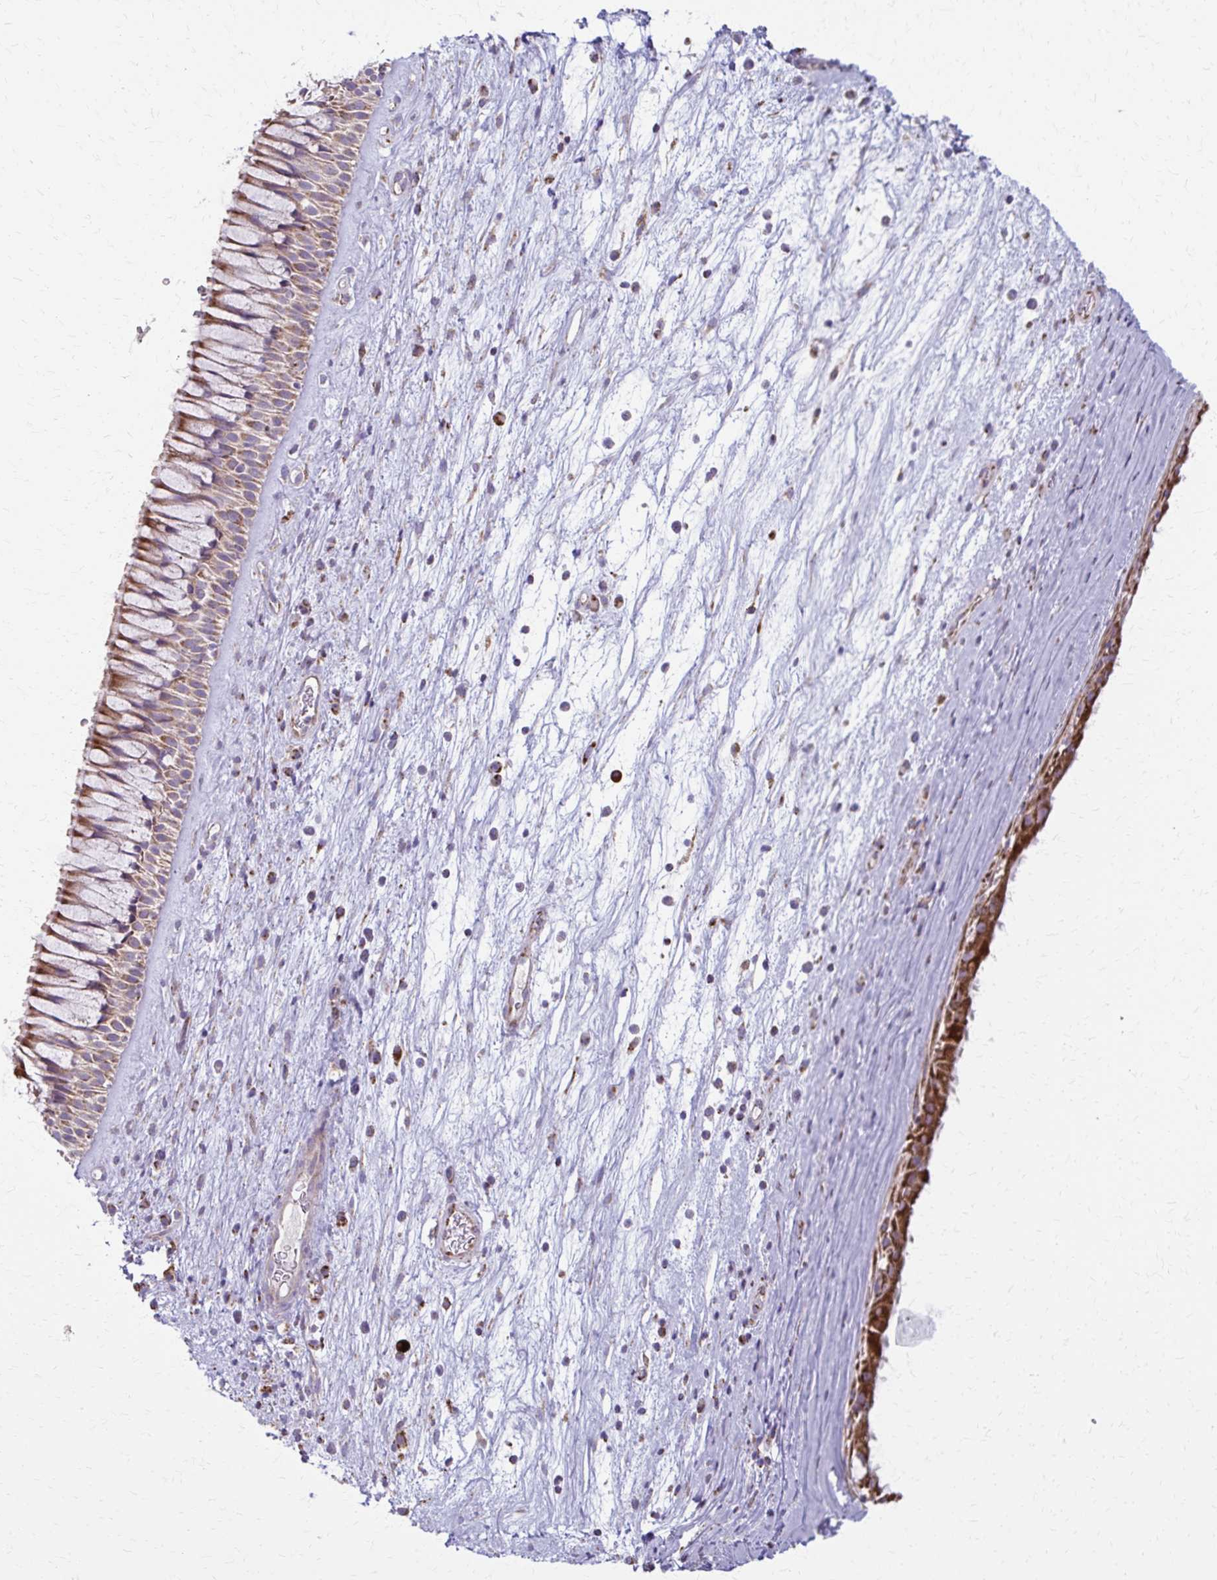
{"staining": {"intensity": "moderate", "quantity": ">75%", "location": "cytoplasmic/membranous"}, "tissue": "nasopharynx", "cell_type": "Respiratory epithelial cells", "image_type": "normal", "snomed": [{"axis": "morphology", "description": "Normal tissue, NOS"}, {"axis": "topography", "description": "Nasopharynx"}], "caption": "Brown immunohistochemical staining in normal human nasopharynx exhibits moderate cytoplasmic/membranous positivity in approximately >75% of respiratory epithelial cells. (DAB = brown stain, brightfield microscopy at high magnification).", "gene": "TVP23A", "patient": {"sex": "male", "age": 74}}